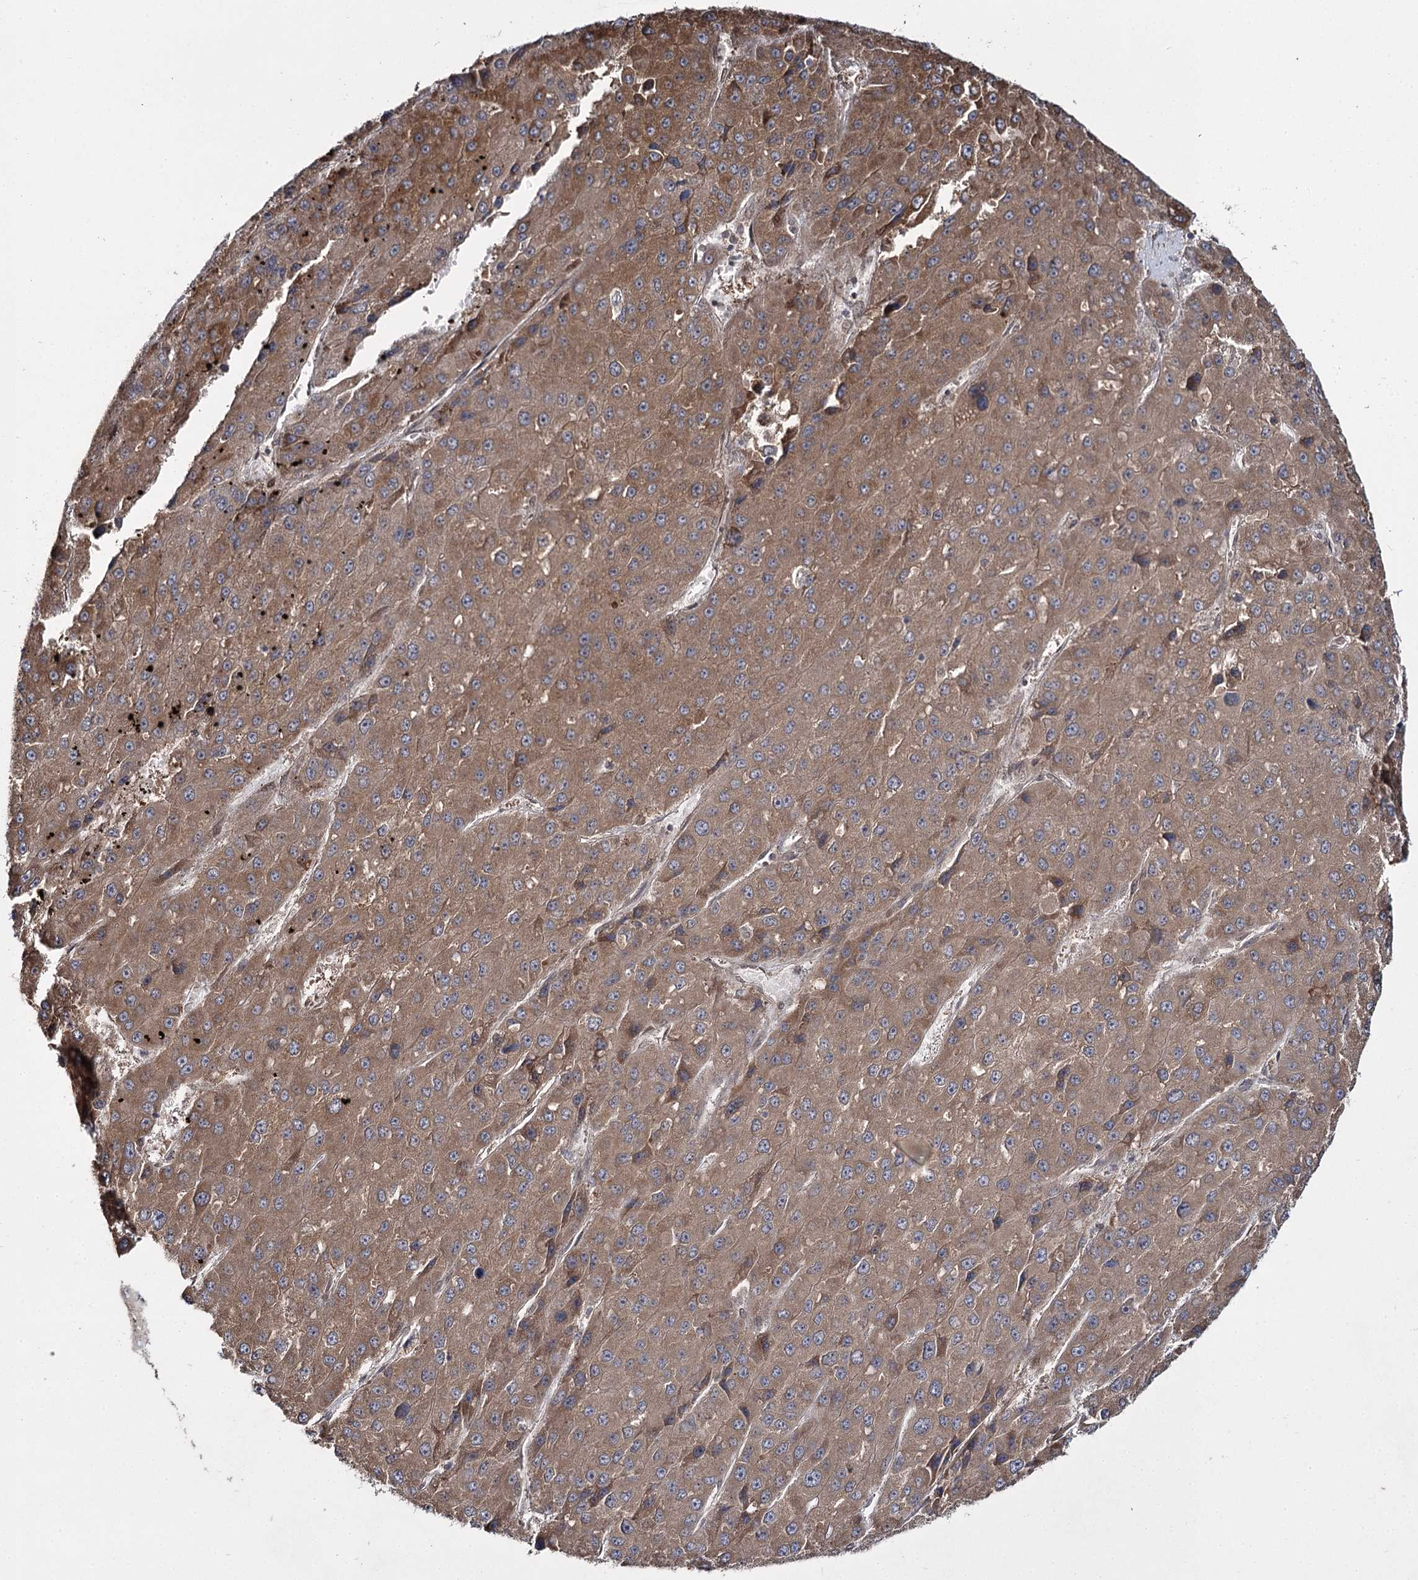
{"staining": {"intensity": "moderate", "quantity": ">75%", "location": "cytoplasmic/membranous"}, "tissue": "liver cancer", "cell_type": "Tumor cells", "image_type": "cancer", "snomed": [{"axis": "morphology", "description": "Carcinoma, Hepatocellular, NOS"}, {"axis": "topography", "description": "Liver"}], "caption": "High-magnification brightfield microscopy of liver hepatocellular carcinoma stained with DAB (brown) and counterstained with hematoxylin (blue). tumor cells exhibit moderate cytoplasmic/membranous positivity is seen in about>75% of cells. (DAB (3,3'-diaminobenzidine) IHC with brightfield microscopy, high magnification).", "gene": "TRNT1", "patient": {"sex": "female", "age": 73}}